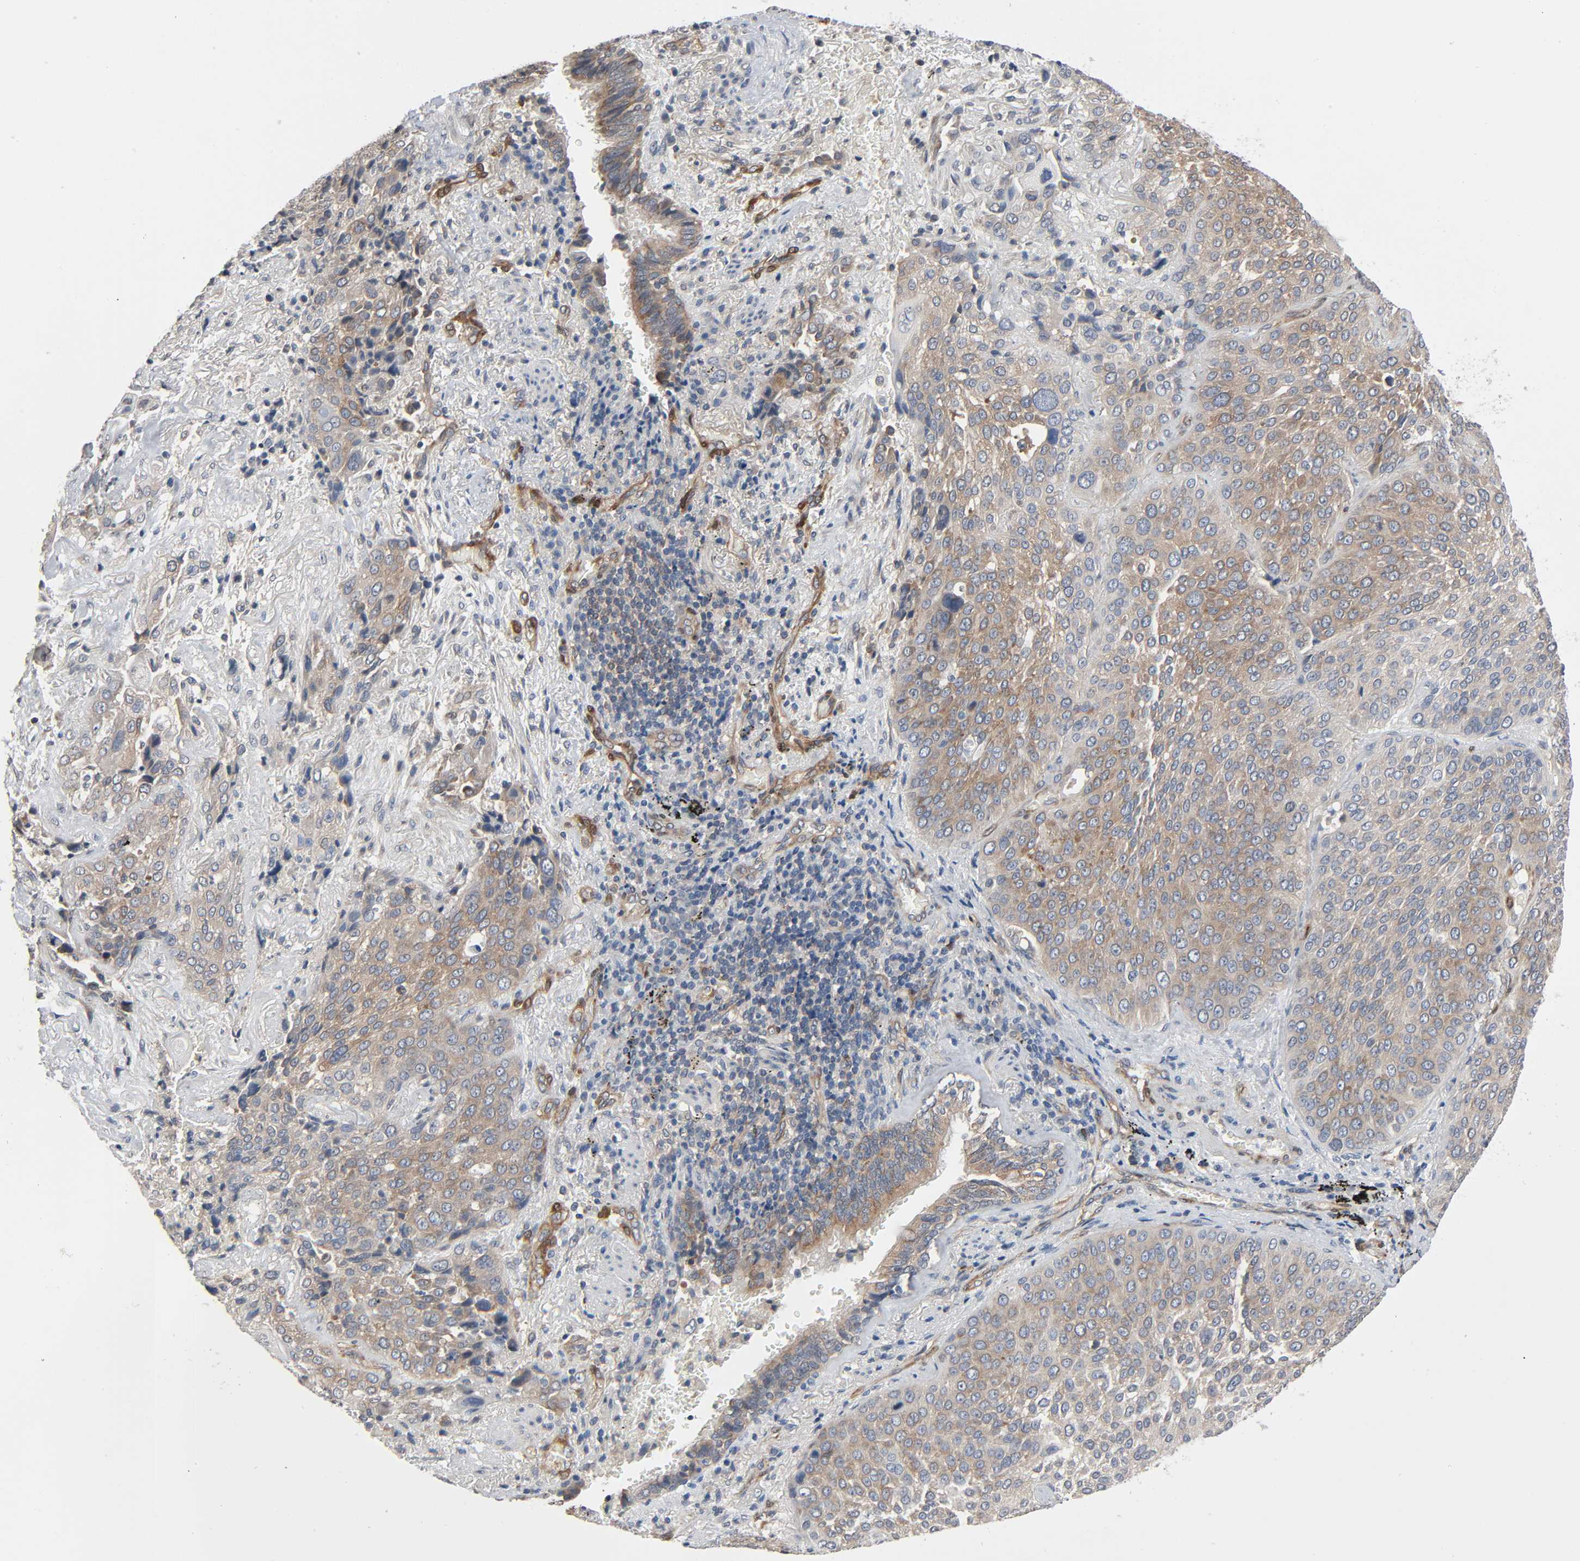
{"staining": {"intensity": "weak", "quantity": ">75%", "location": "cytoplasmic/membranous"}, "tissue": "lung cancer", "cell_type": "Tumor cells", "image_type": "cancer", "snomed": [{"axis": "morphology", "description": "Squamous cell carcinoma, NOS"}, {"axis": "topography", "description": "Lung"}], "caption": "High-magnification brightfield microscopy of lung squamous cell carcinoma stained with DAB (brown) and counterstained with hematoxylin (blue). tumor cells exhibit weak cytoplasmic/membranous positivity is seen in about>75% of cells.", "gene": "PTK2", "patient": {"sex": "male", "age": 54}}